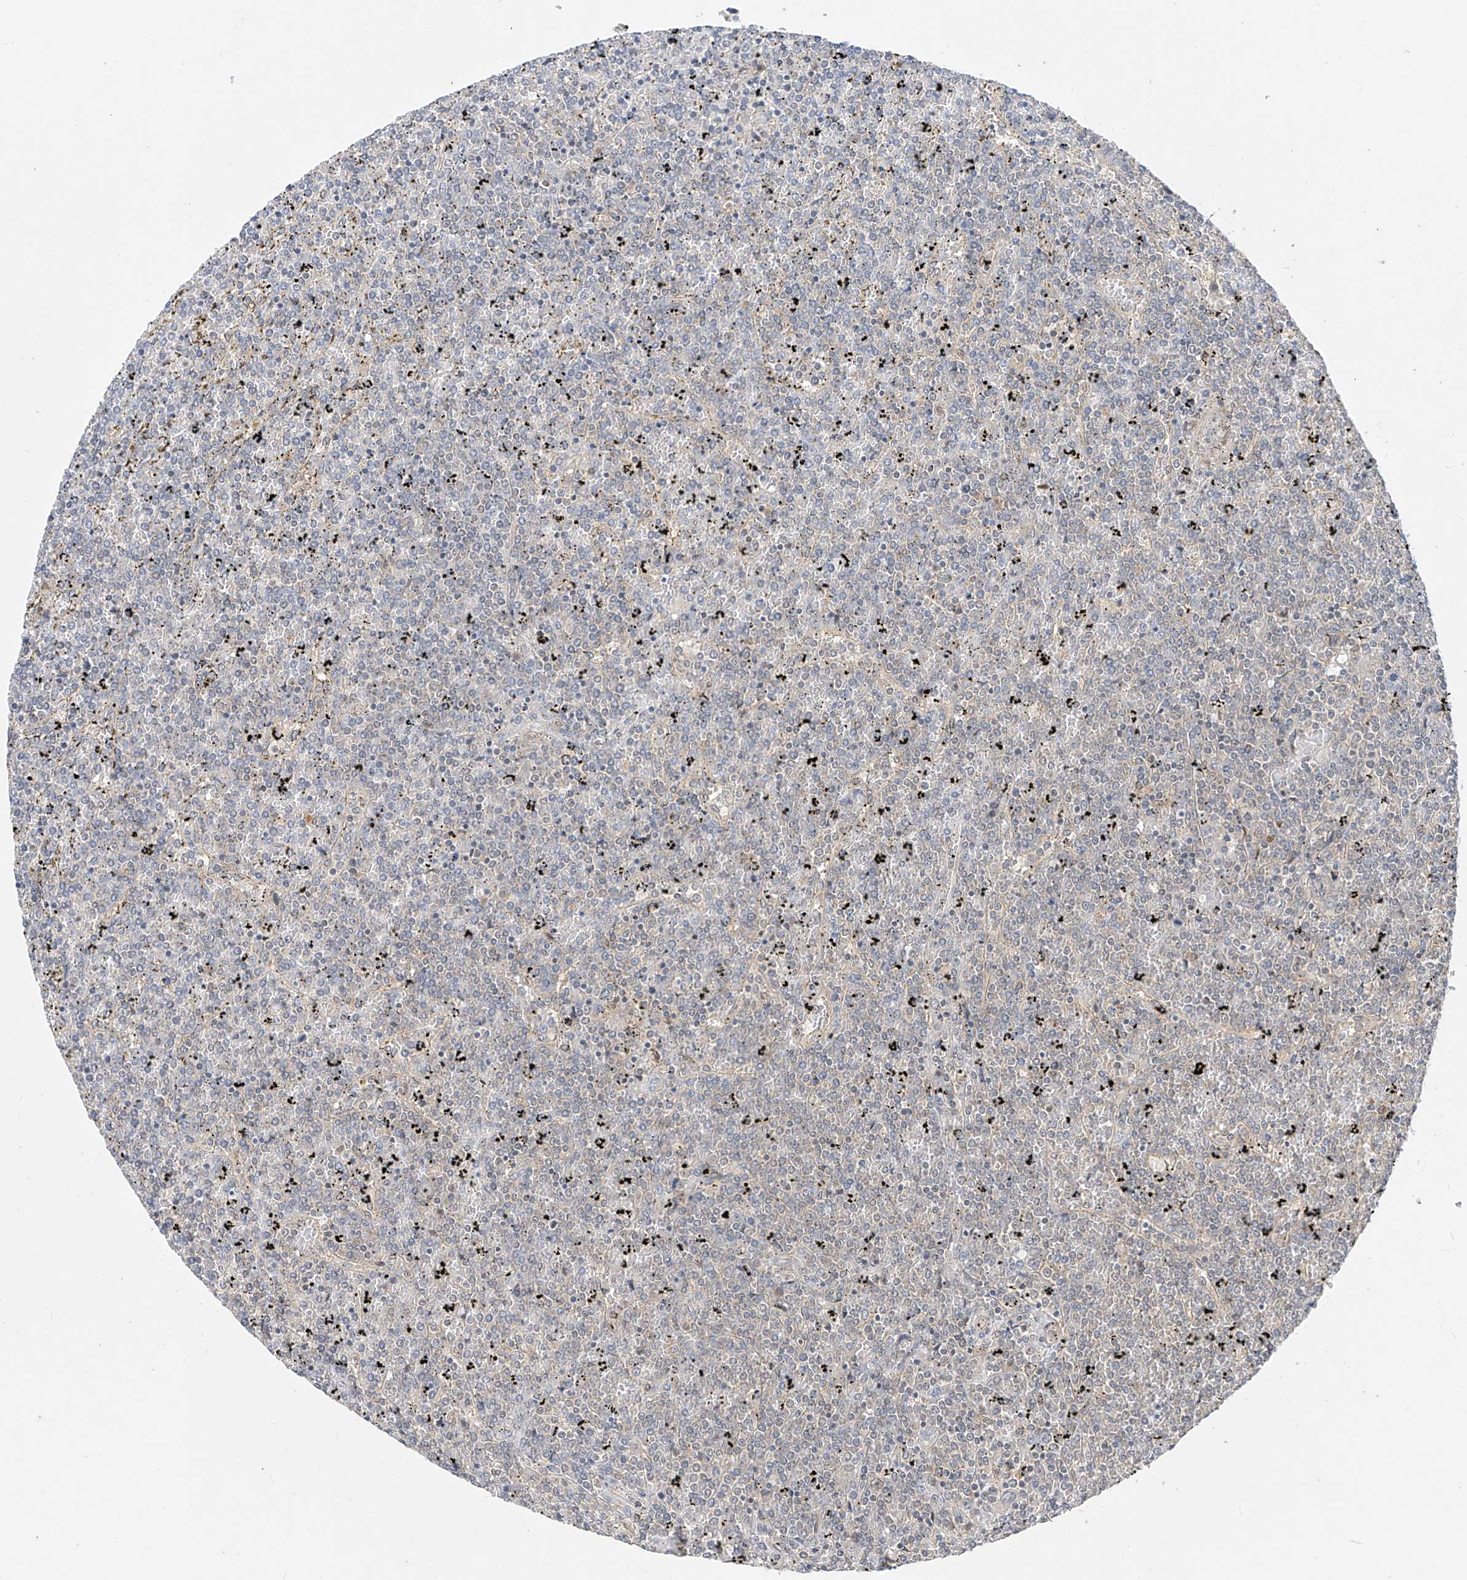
{"staining": {"intensity": "negative", "quantity": "none", "location": "none"}, "tissue": "lymphoma", "cell_type": "Tumor cells", "image_type": "cancer", "snomed": [{"axis": "morphology", "description": "Malignant lymphoma, non-Hodgkin's type, Low grade"}, {"axis": "topography", "description": "Spleen"}], "caption": "Immunohistochemistry (IHC) histopathology image of neoplastic tissue: low-grade malignant lymphoma, non-Hodgkin's type stained with DAB shows no significant protein staining in tumor cells. (DAB (3,3'-diaminobenzidine) IHC, high magnification).", "gene": "MRTFA", "patient": {"sex": "female", "age": 19}}